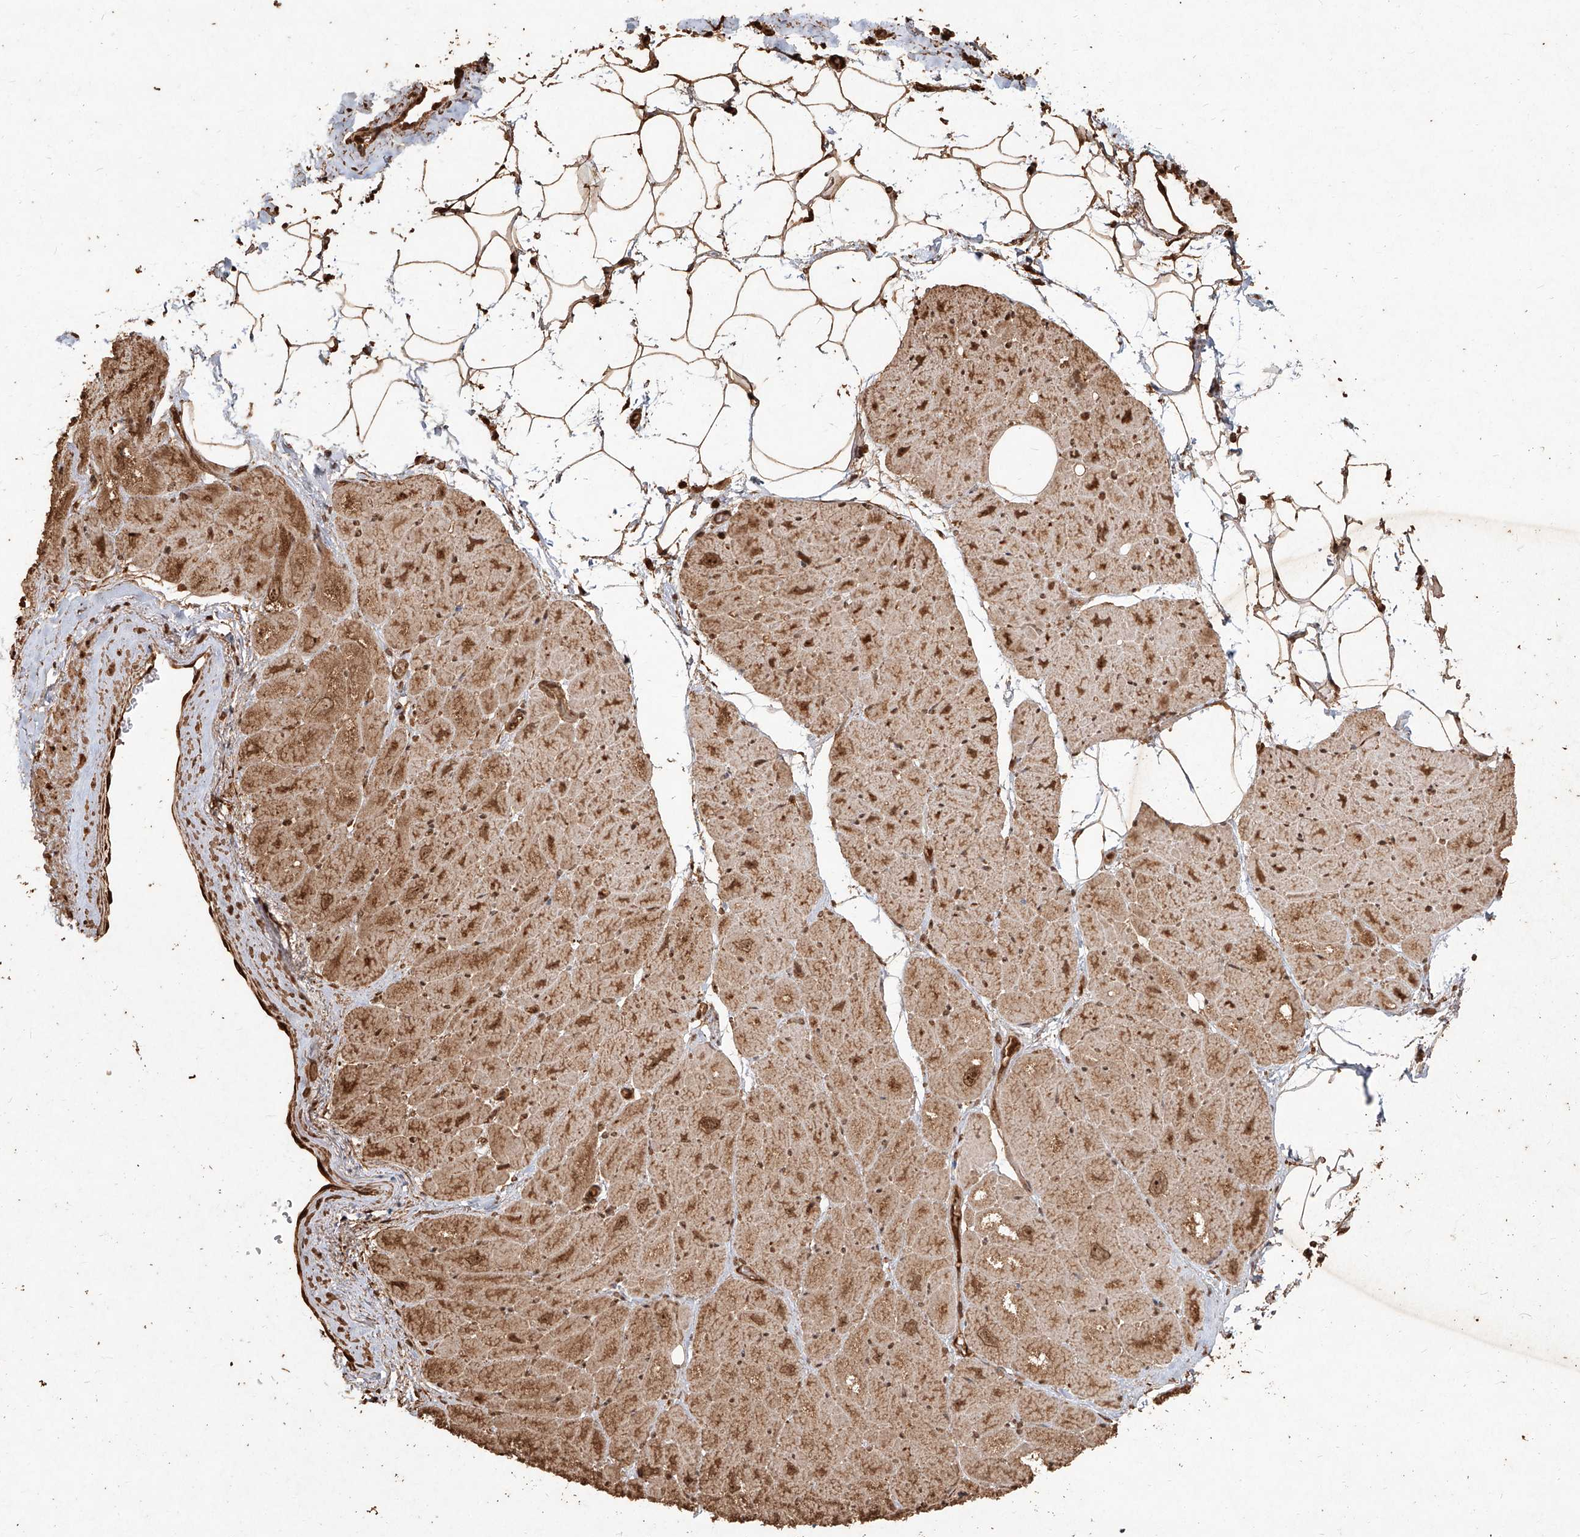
{"staining": {"intensity": "moderate", "quantity": ">75%", "location": "cytoplasmic/membranous,nuclear"}, "tissue": "heart muscle", "cell_type": "Cardiomyocytes", "image_type": "normal", "snomed": [{"axis": "morphology", "description": "Normal tissue, NOS"}, {"axis": "topography", "description": "Heart"}], "caption": "Immunohistochemistry photomicrograph of unremarkable heart muscle stained for a protein (brown), which reveals medium levels of moderate cytoplasmic/membranous,nuclear positivity in approximately >75% of cardiomyocytes.", "gene": "UBE2K", "patient": {"sex": "male", "age": 50}}